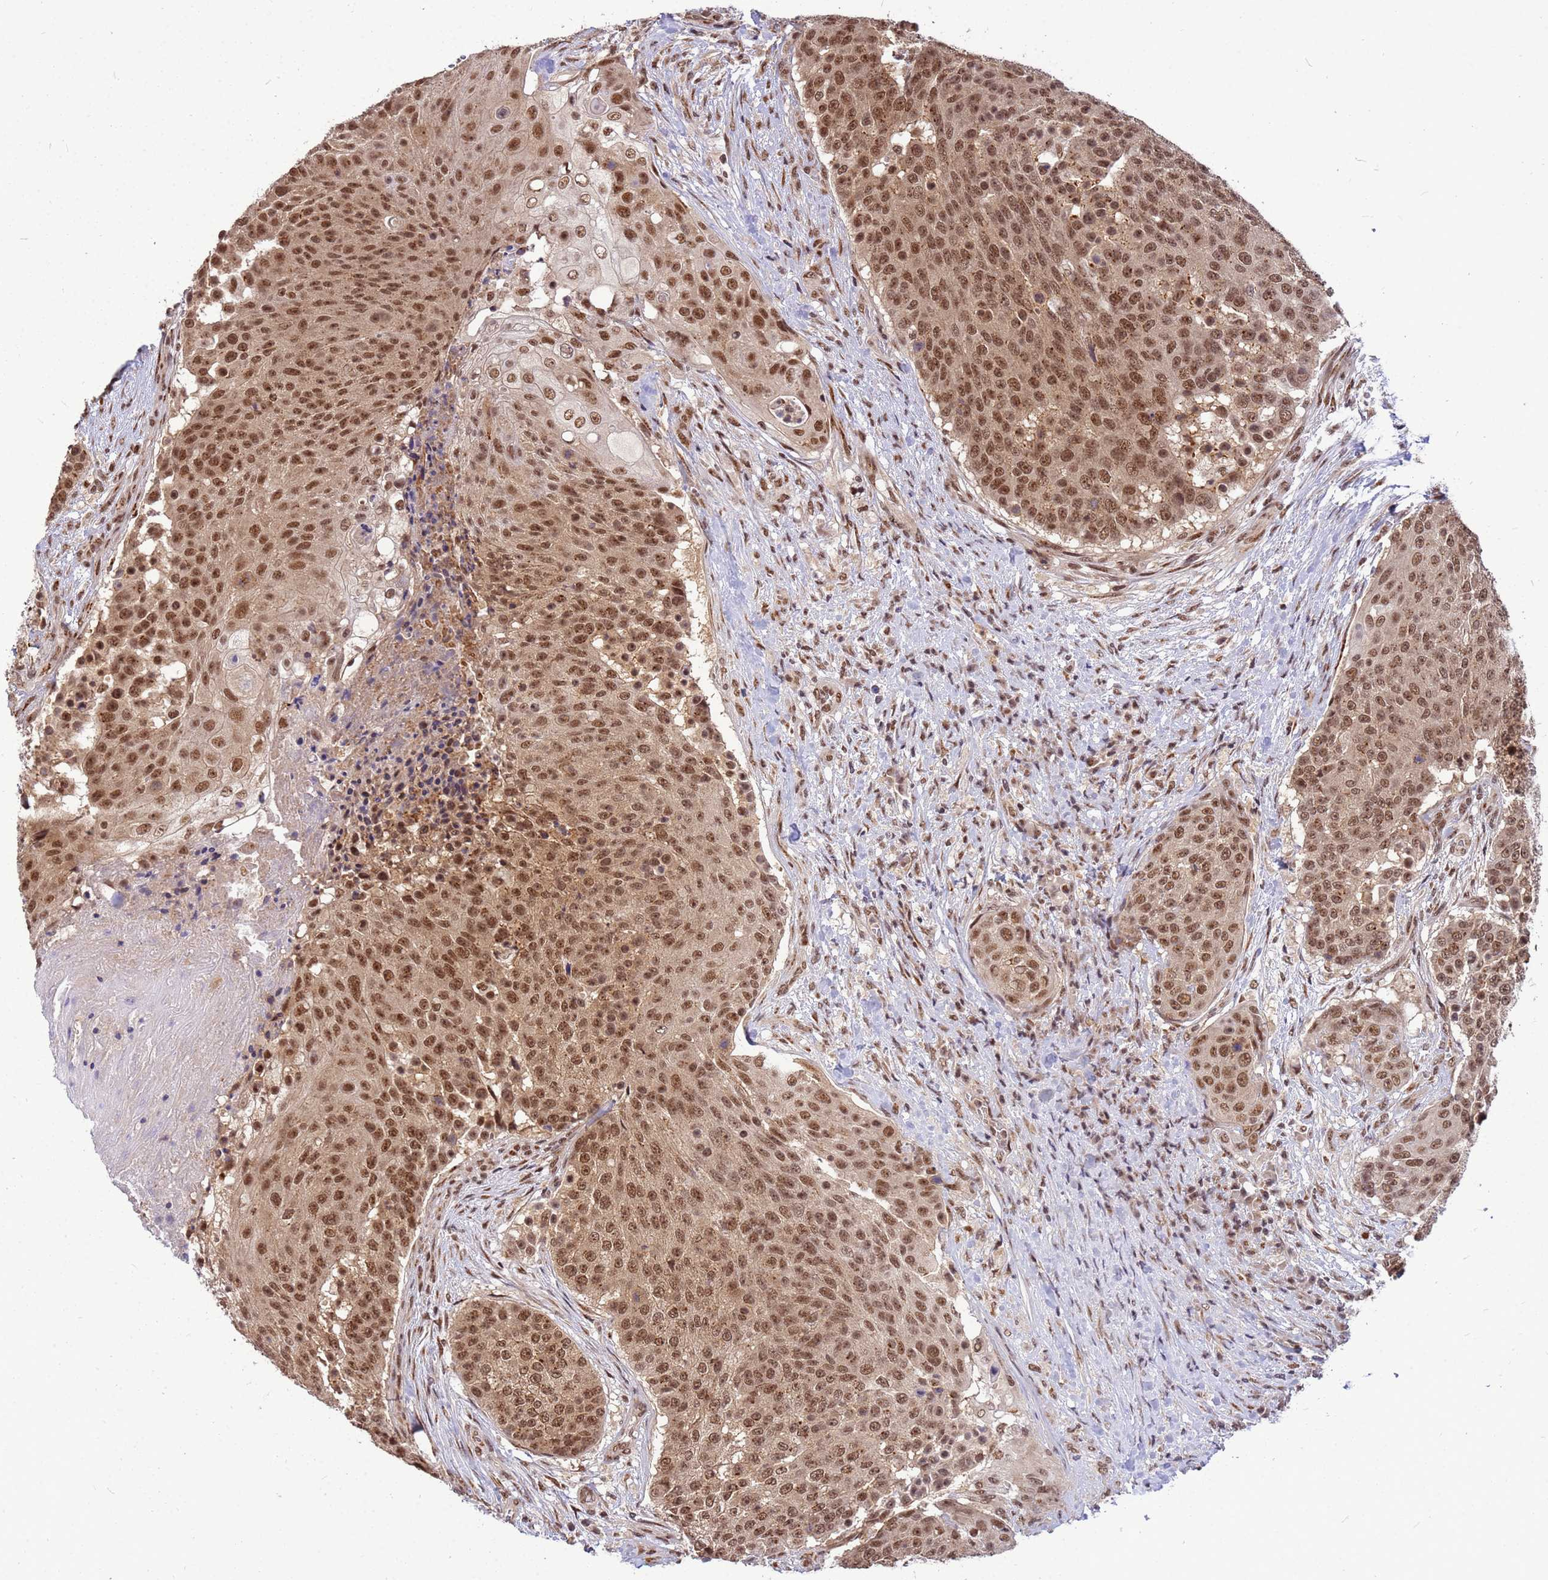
{"staining": {"intensity": "moderate", "quantity": ">75%", "location": "nuclear"}, "tissue": "urothelial cancer", "cell_type": "Tumor cells", "image_type": "cancer", "snomed": [{"axis": "morphology", "description": "Urothelial carcinoma, High grade"}, {"axis": "topography", "description": "Urinary bladder"}], "caption": "Immunohistochemistry (IHC) of urothelial cancer displays medium levels of moderate nuclear expression in about >75% of tumor cells. The staining is performed using DAB brown chromogen to label protein expression. The nuclei are counter-stained blue using hematoxylin.", "gene": "NCBP2", "patient": {"sex": "female", "age": 63}}